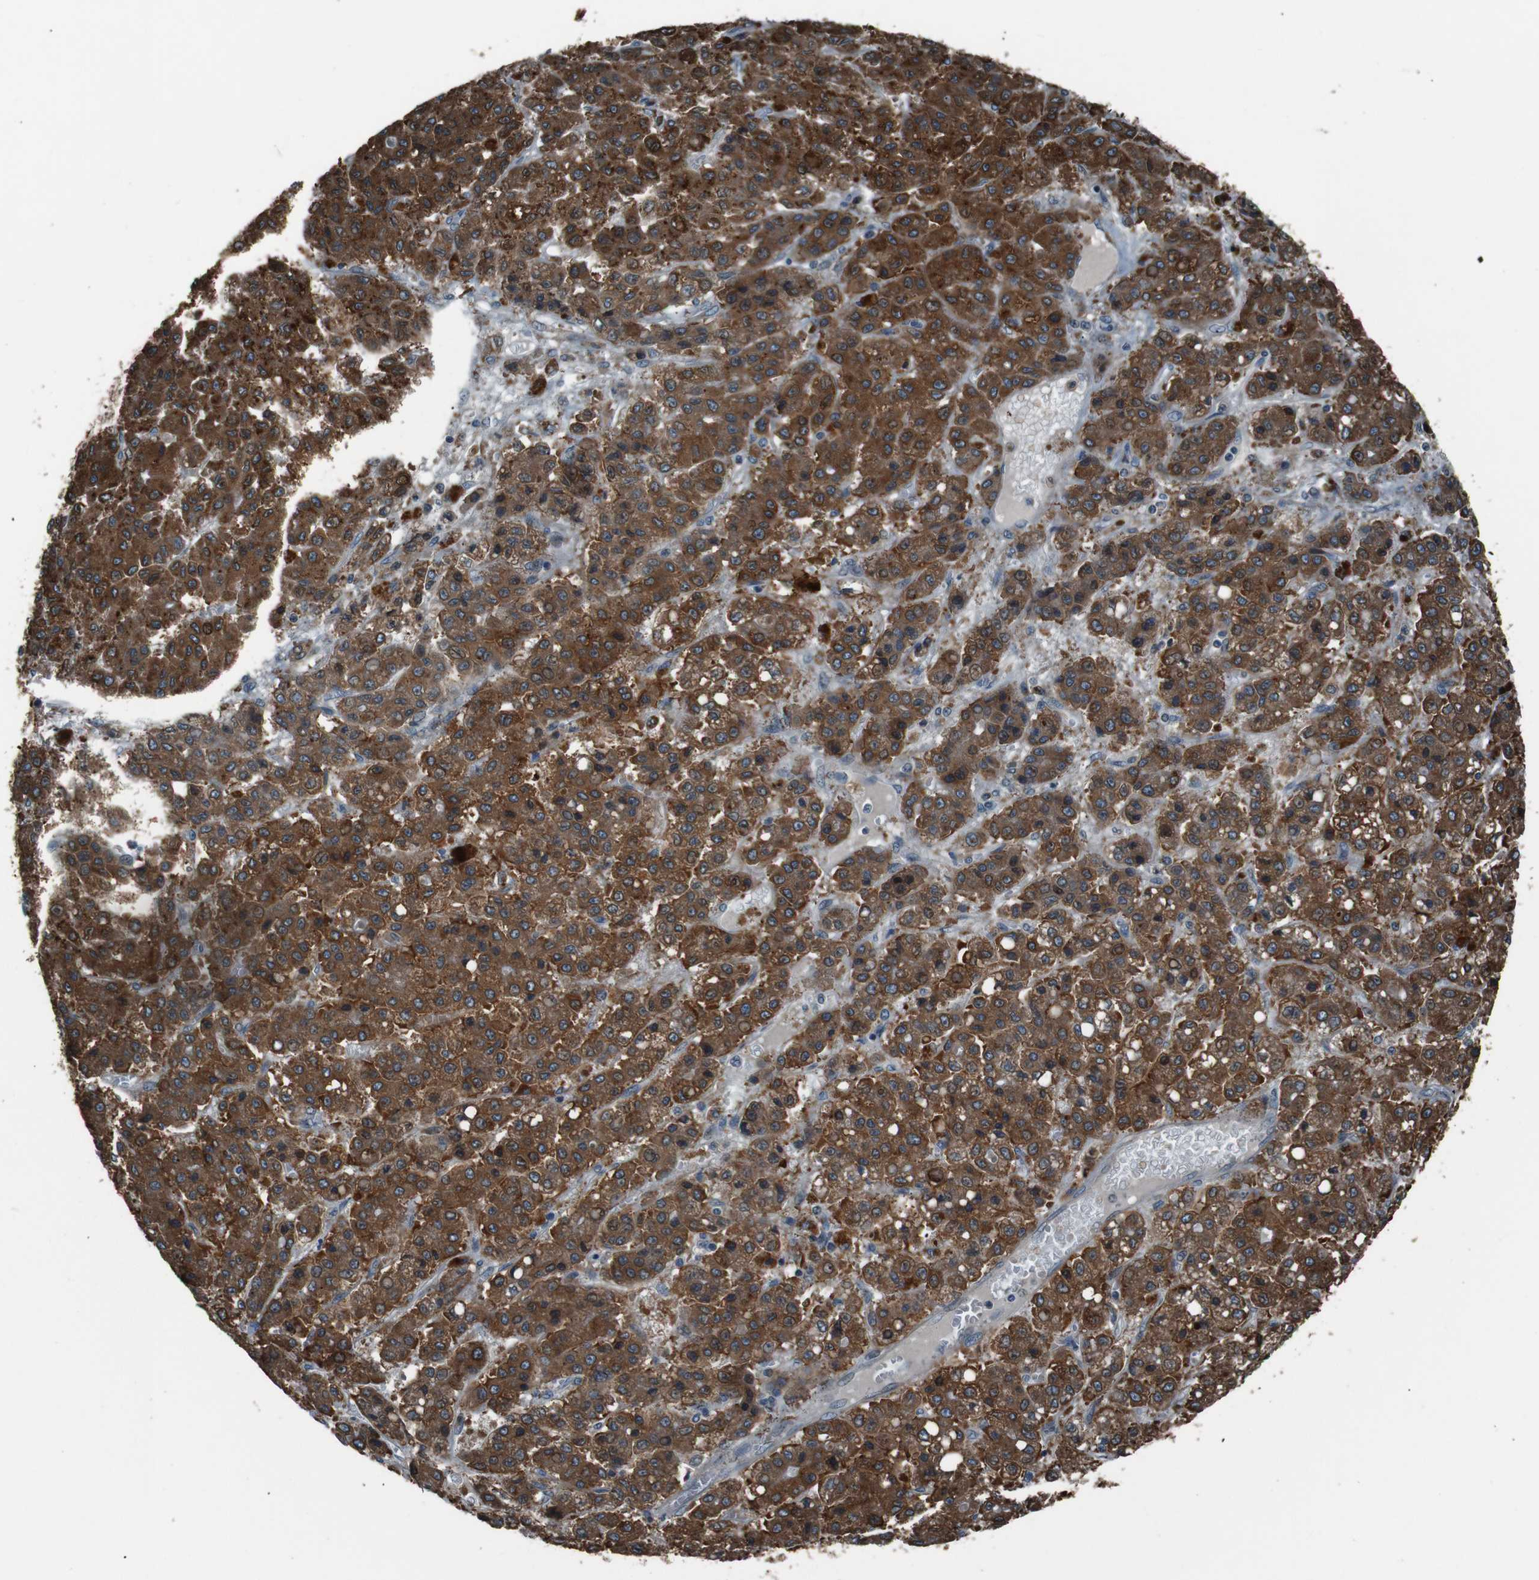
{"staining": {"intensity": "strong", "quantity": ">75%", "location": "cytoplasmic/membranous"}, "tissue": "liver cancer", "cell_type": "Tumor cells", "image_type": "cancer", "snomed": [{"axis": "morphology", "description": "Carcinoma, Hepatocellular, NOS"}, {"axis": "topography", "description": "Liver"}], "caption": "Immunohistochemistry micrograph of liver cancer stained for a protein (brown), which exhibits high levels of strong cytoplasmic/membranous positivity in approximately >75% of tumor cells.", "gene": "SIGMAR1", "patient": {"sex": "male", "age": 70}}